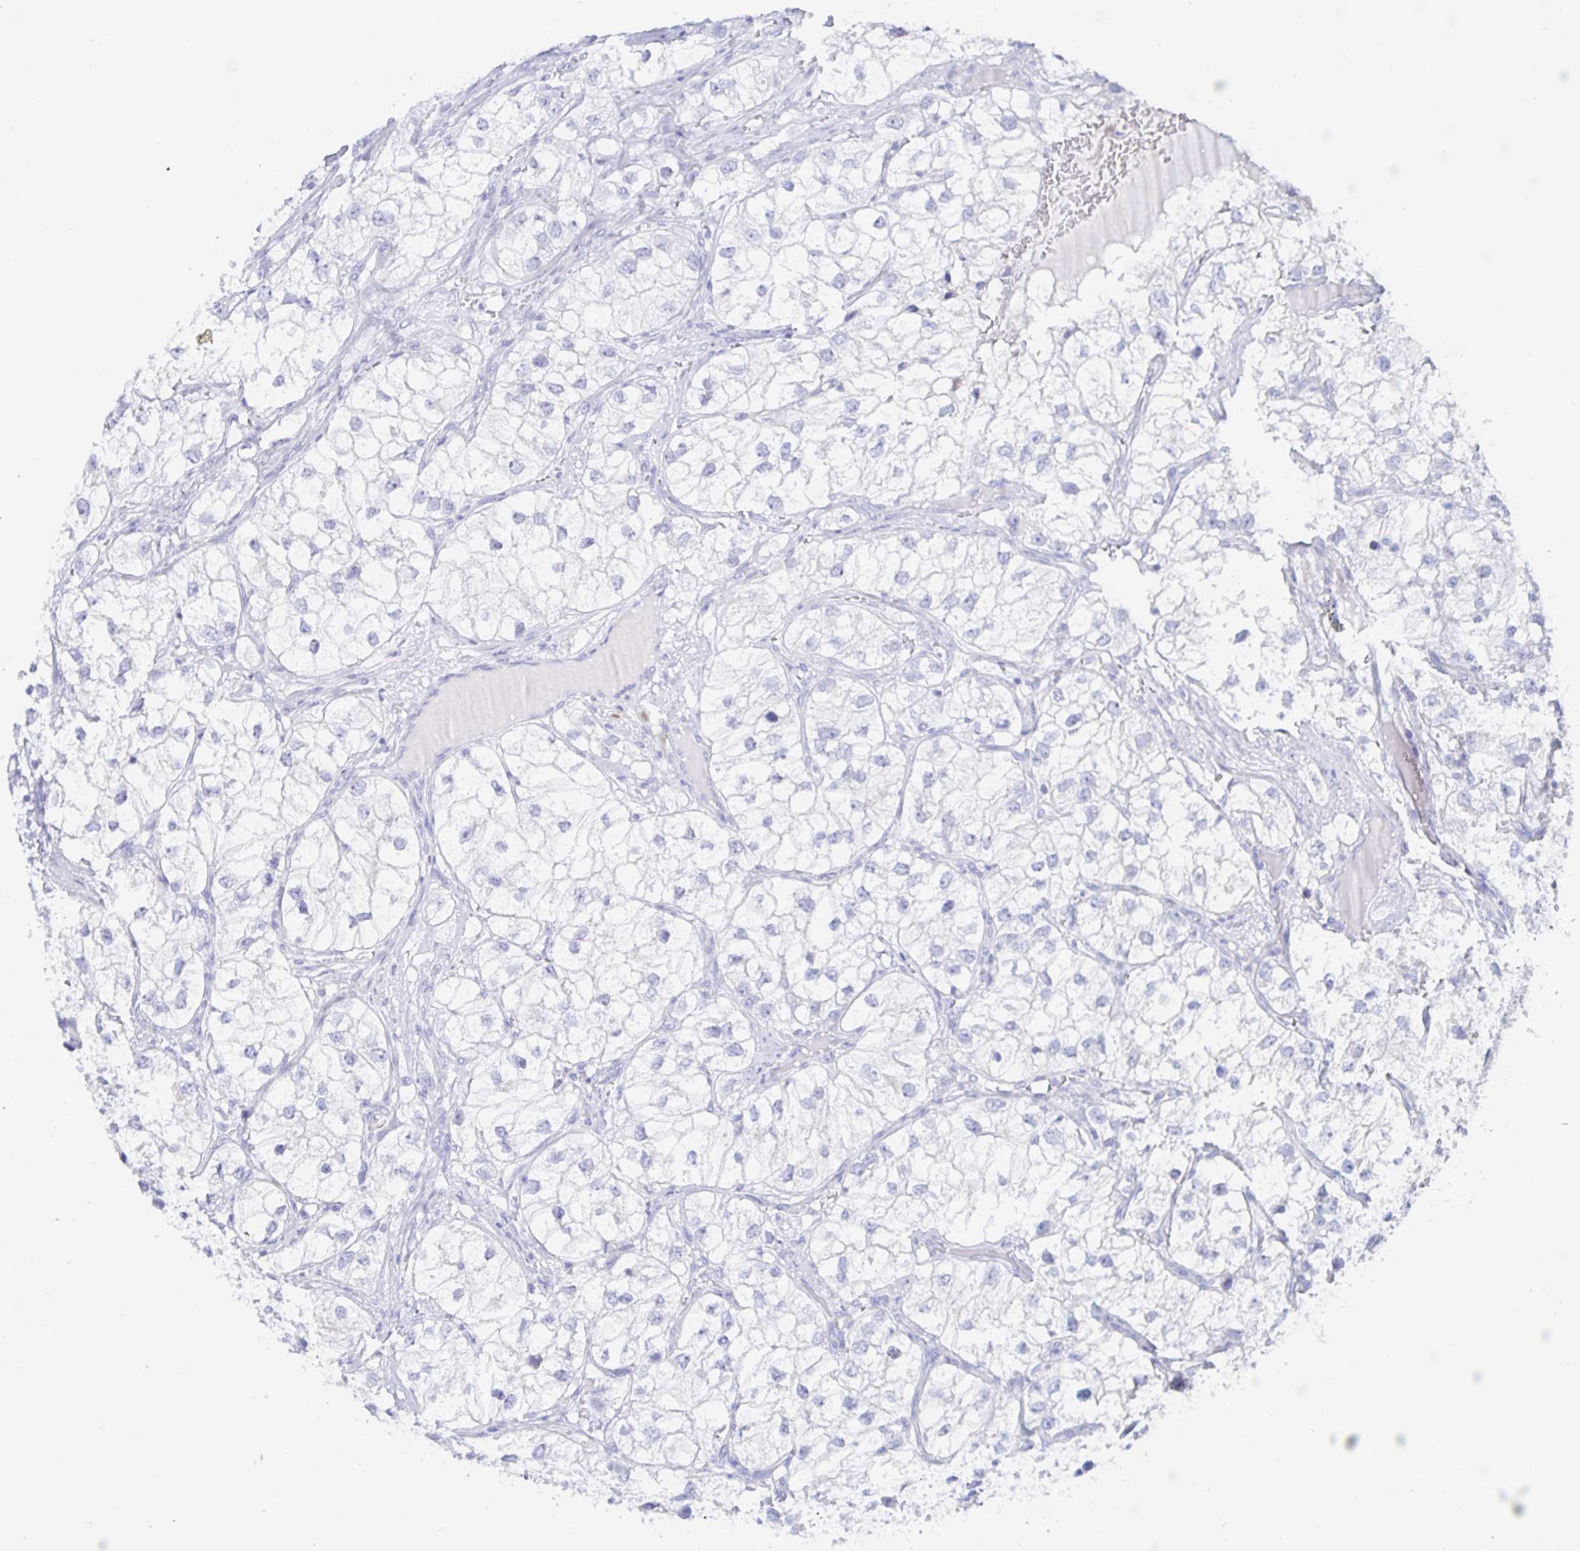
{"staining": {"intensity": "negative", "quantity": "none", "location": "none"}, "tissue": "renal cancer", "cell_type": "Tumor cells", "image_type": "cancer", "snomed": [{"axis": "morphology", "description": "Adenocarcinoma, NOS"}, {"axis": "topography", "description": "Kidney"}], "caption": "Tumor cells are negative for protein expression in human renal cancer.", "gene": "KCNH6", "patient": {"sex": "male", "age": 59}}